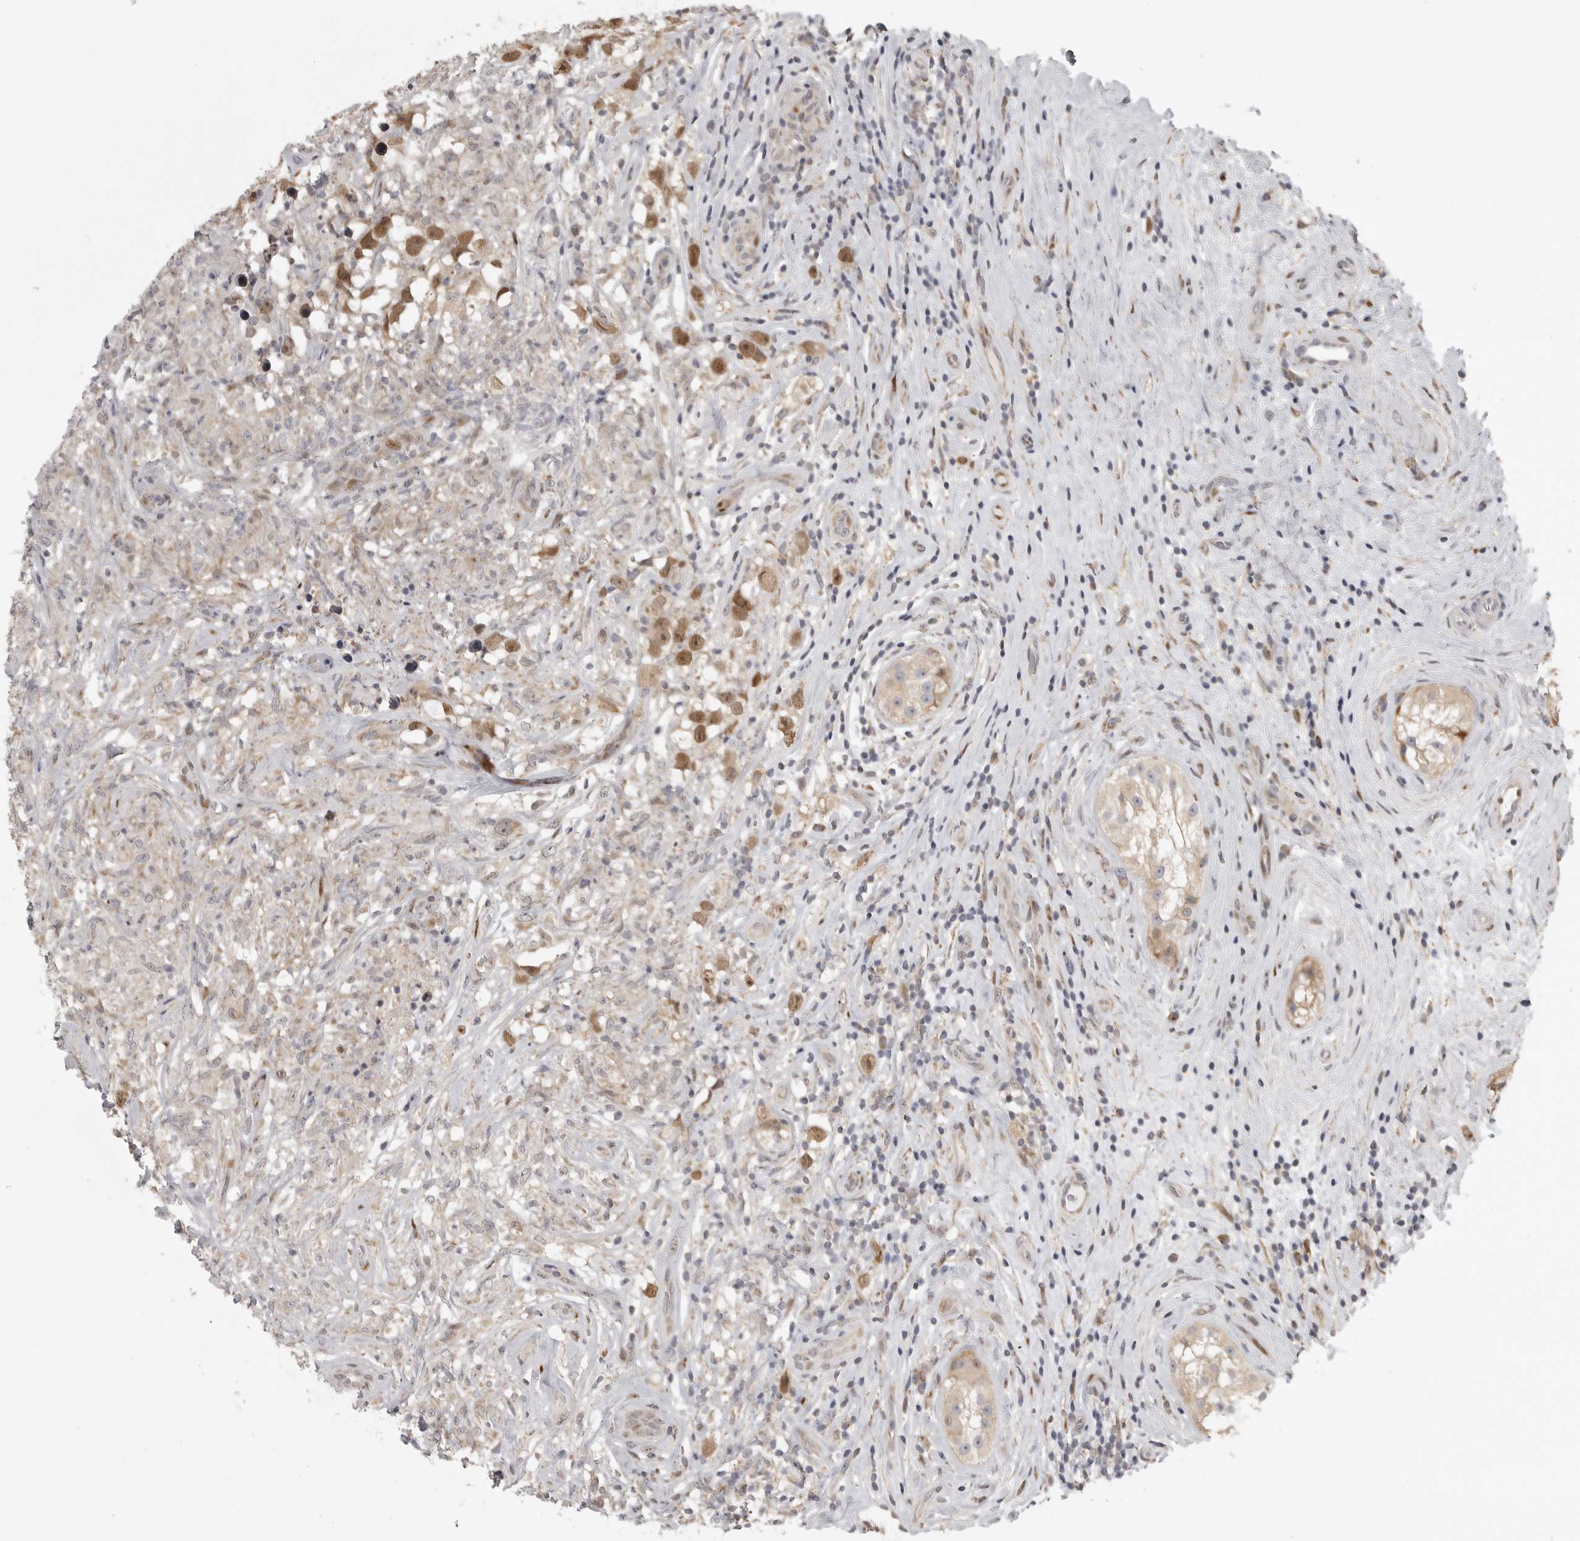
{"staining": {"intensity": "moderate", "quantity": ">75%", "location": "nuclear"}, "tissue": "testis cancer", "cell_type": "Tumor cells", "image_type": "cancer", "snomed": [{"axis": "morphology", "description": "Seminoma, NOS"}, {"axis": "topography", "description": "Testis"}], "caption": "Human testis cancer stained for a protein (brown) reveals moderate nuclear positive expression in approximately >75% of tumor cells.", "gene": "POLE2", "patient": {"sex": "male", "age": 49}}